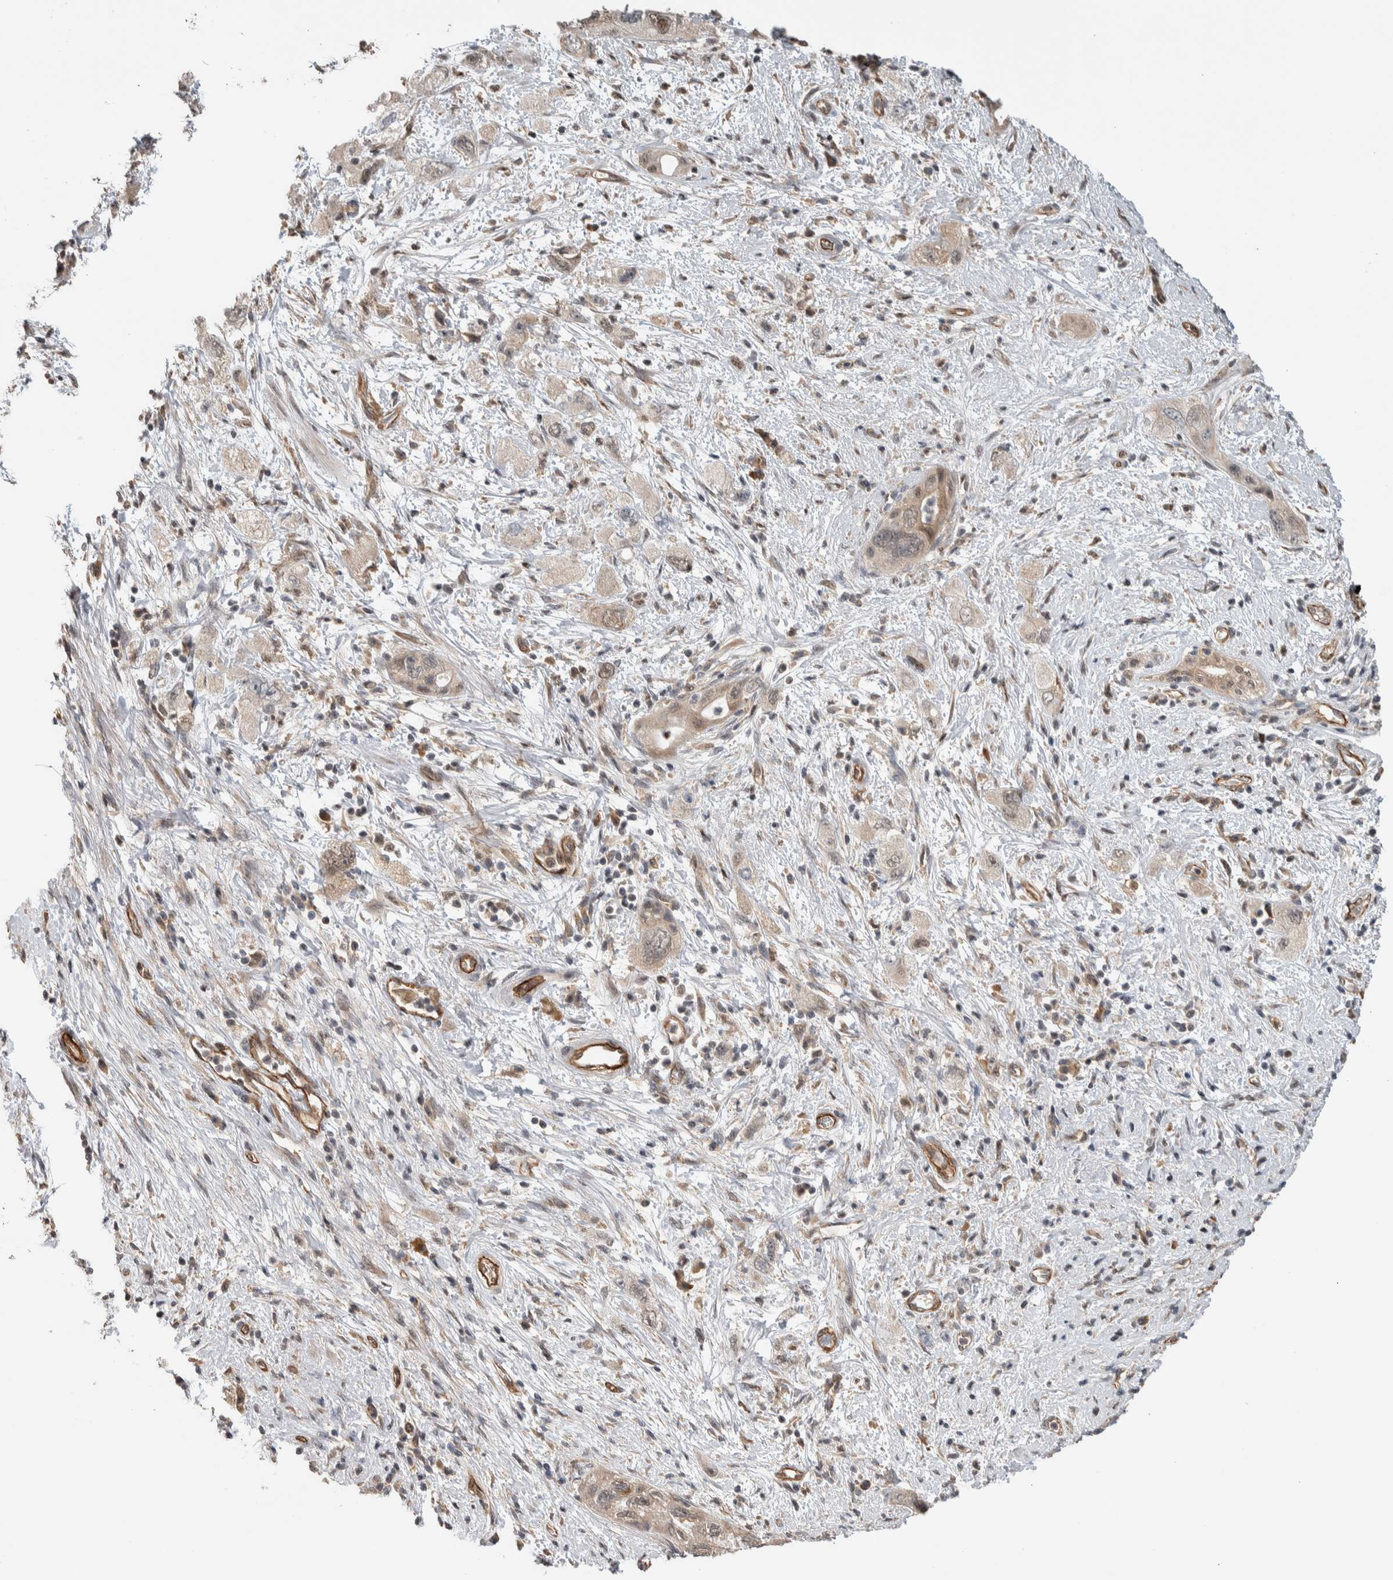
{"staining": {"intensity": "weak", "quantity": "<25%", "location": "nuclear"}, "tissue": "pancreatic cancer", "cell_type": "Tumor cells", "image_type": "cancer", "snomed": [{"axis": "morphology", "description": "Adenocarcinoma, NOS"}, {"axis": "topography", "description": "Pancreas"}], "caption": "Tumor cells are negative for protein expression in human pancreatic cancer (adenocarcinoma).", "gene": "PRDM4", "patient": {"sex": "female", "age": 73}}